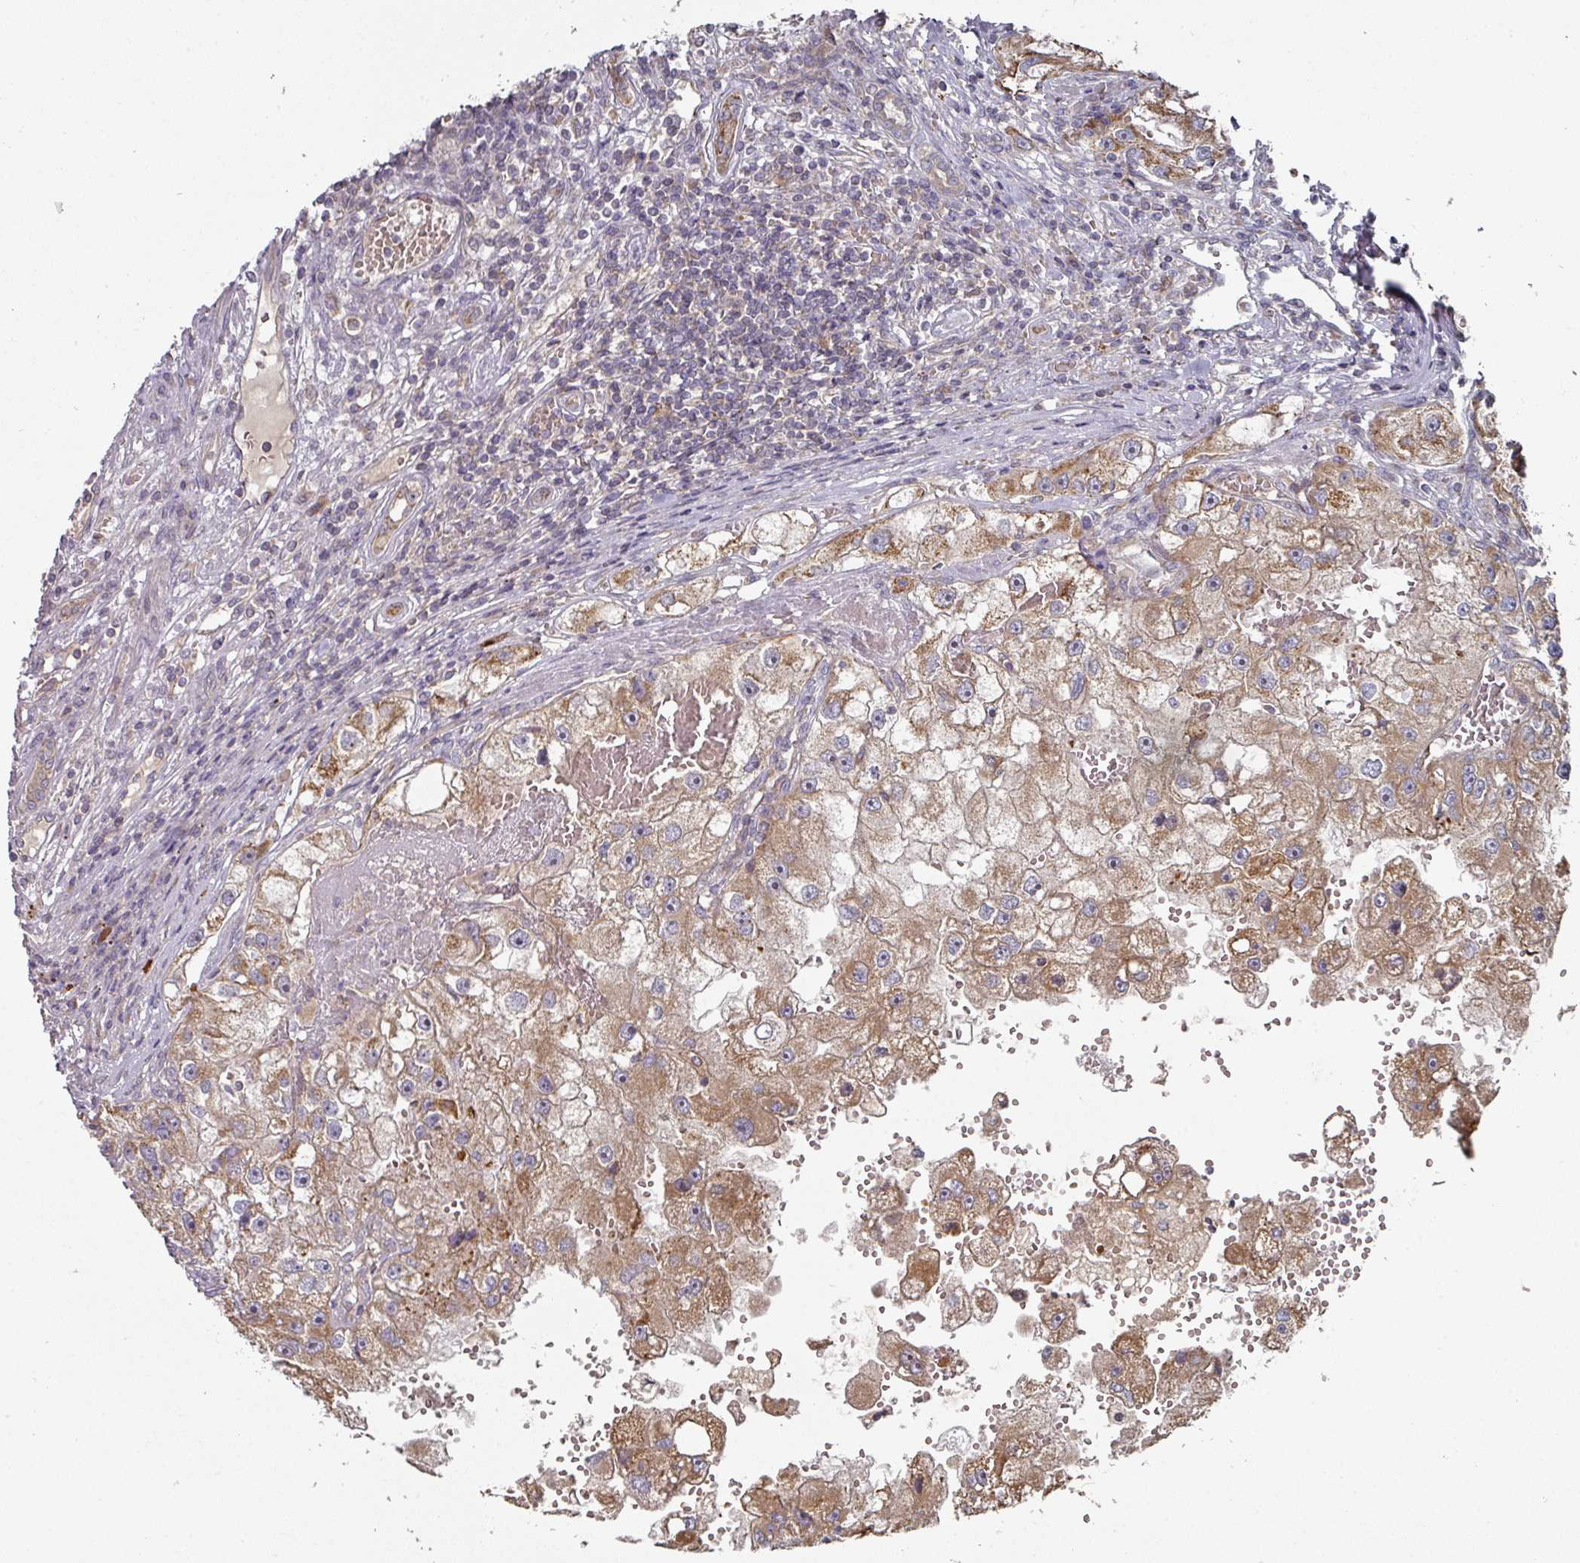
{"staining": {"intensity": "moderate", "quantity": ">75%", "location": "cytoplasmic/membranous"}, "tissue": "renal cancer", "cell_type": "Tumor cells", "image_type": "cancer", "snomed": [{"axis": "morphology", "description": "Adenocarcinoma, NOS"}, {"axis": "topography", "description": "Kidney"}], "caption": "Renal cancer (adenocarcinoma) stained with DAB immunohistochemistry exhibits medium levels of moderate cytoplasmic/membranous expression in about >75% of tumor cells.", "gene": "DNAJC7", "patient": {"sex": "male", "age": 63}}